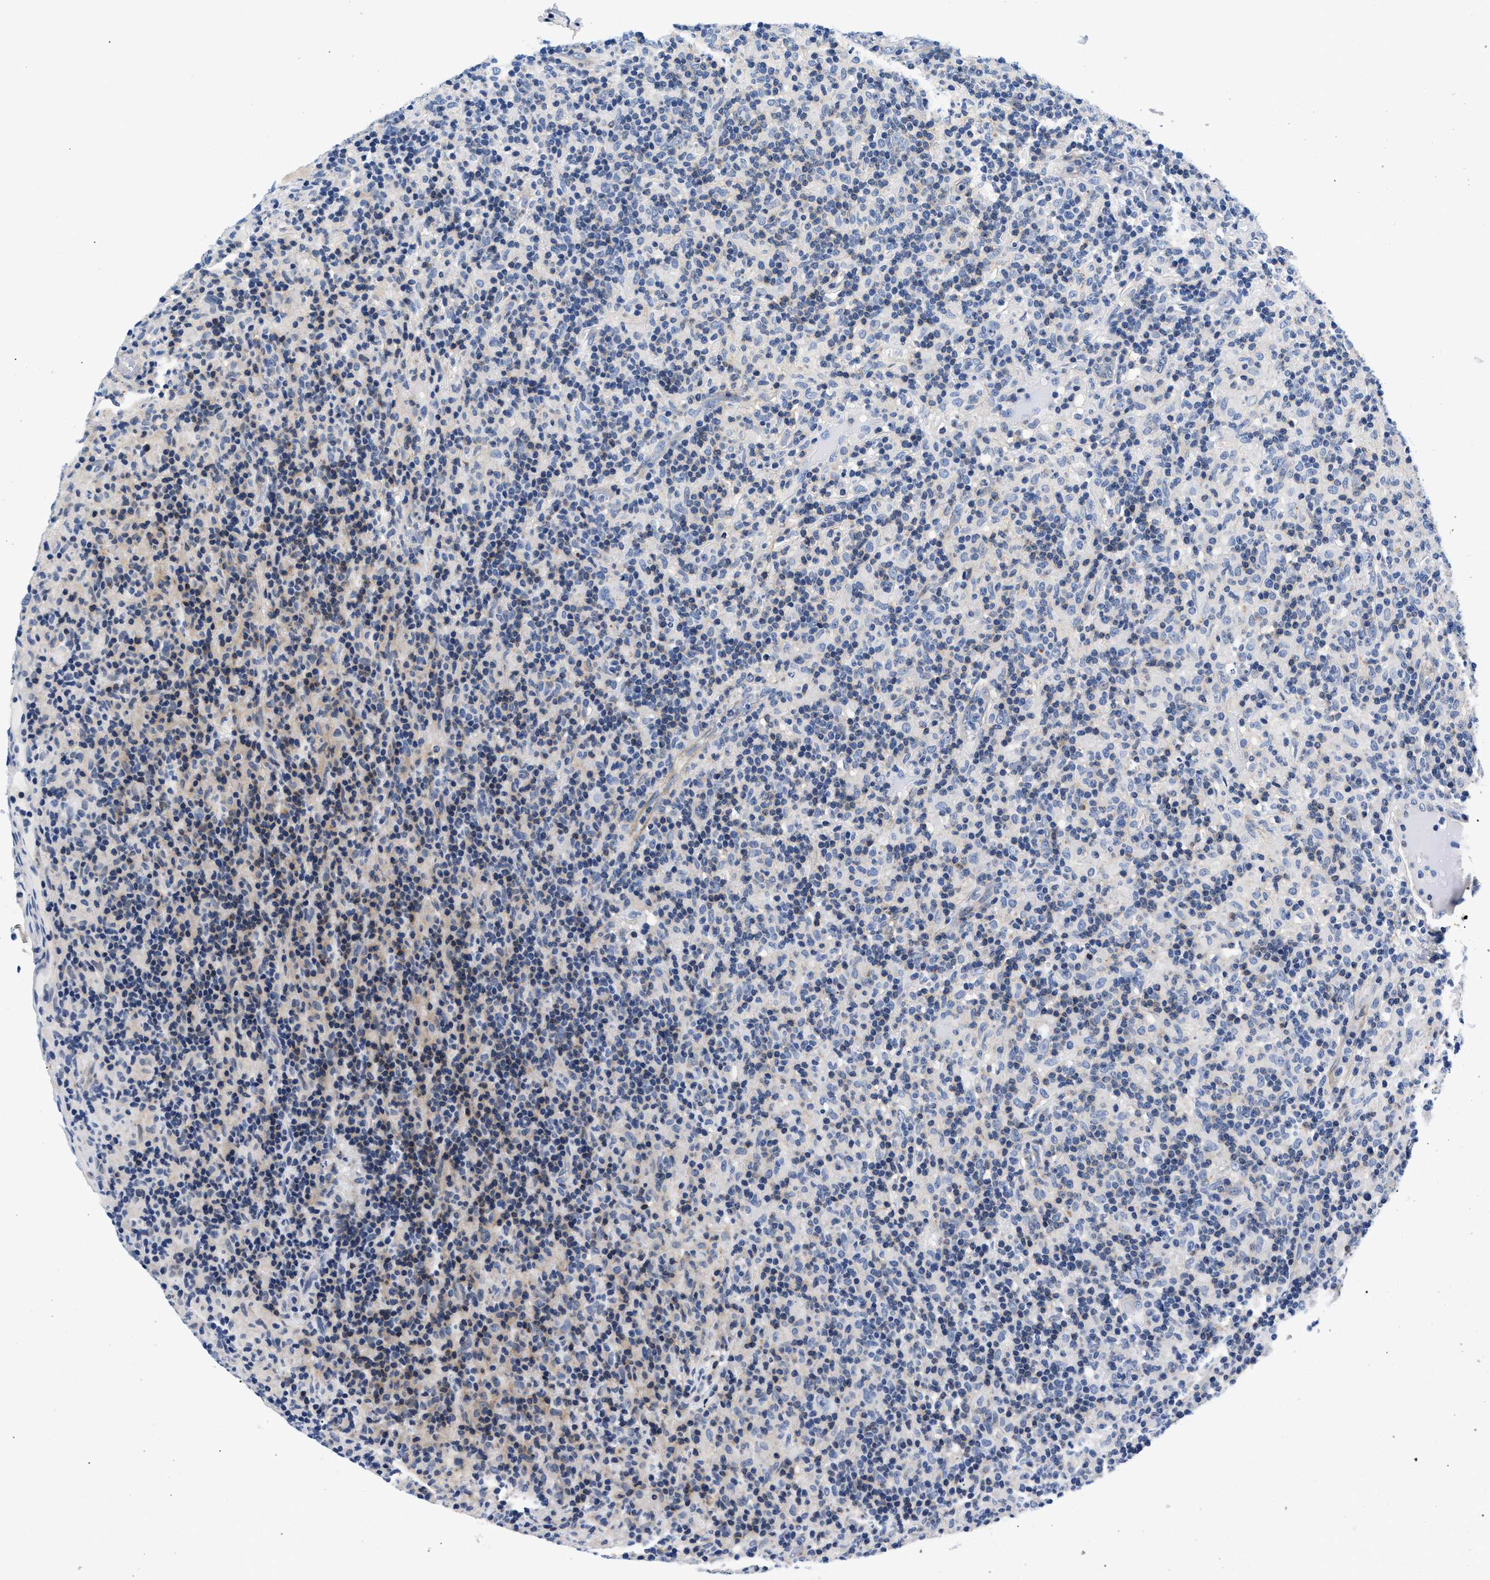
{"staining": {"intensity": "negative", "quantity": "none", "location": "none"}, "tissue": "lymphoma", "cell_type": "Tumor cells", "image_type": "cancer", "snomed": [{"axis": "morphology", "description": "Hodgkin's disease, NOS"}, {"axis": "topography", "description": "Lymph node"}], "caption": "A micrograph of human lymphoma is negative for staining in tumor cells.", "gene": "P2RY4", "patient": {"sex": "male", "age": 70}}